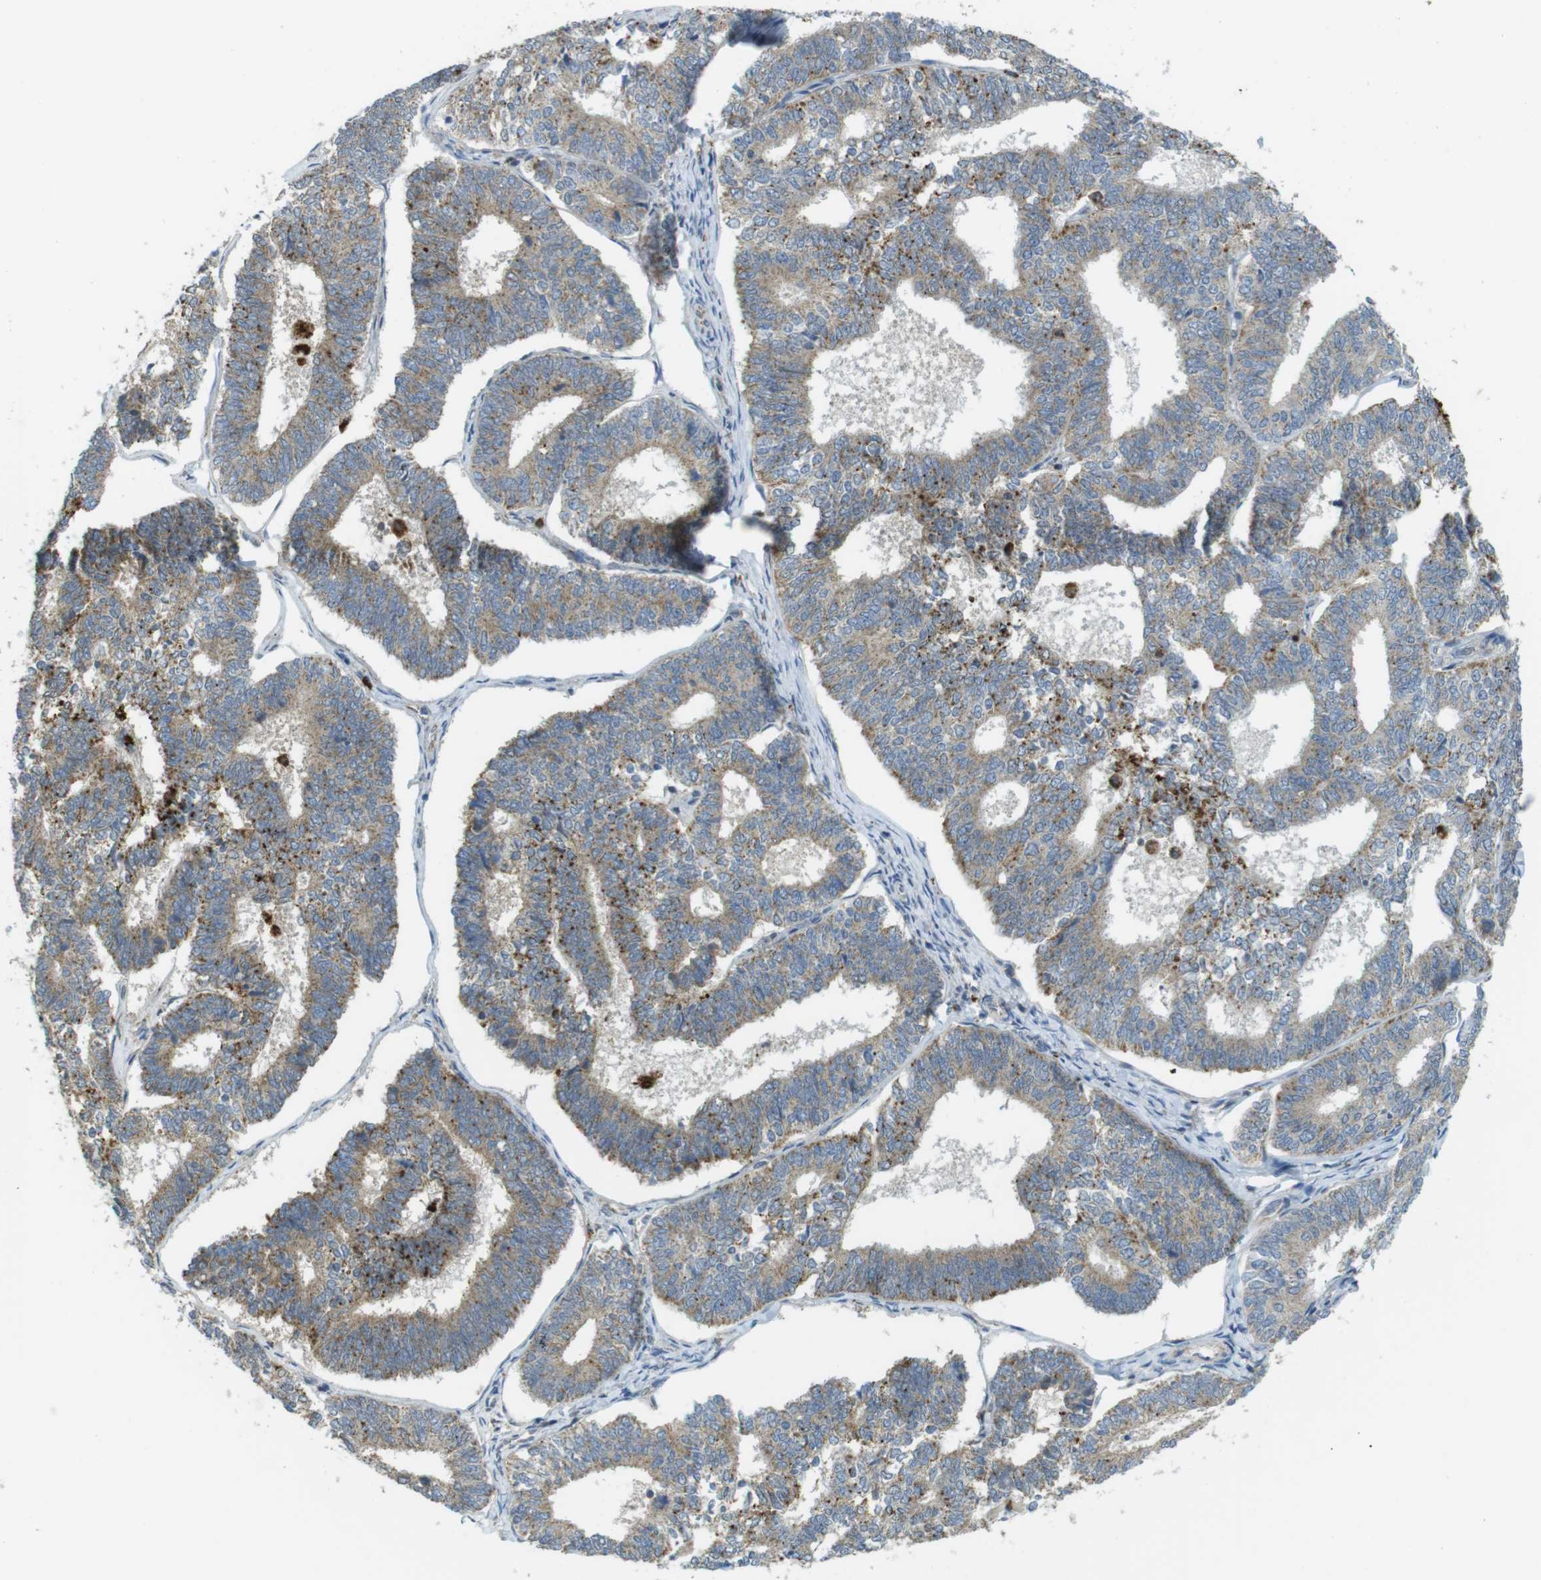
{"staining": {"intensity": "moderate", "quantity": ">75%", "location": "cytoplasmic/membranous"}, "tissue": "endometrial cancer", "cell_type": "Tumor cells", "image_type": "cancer", "snomed": [{"axis": "morphology", "description": "Adenocarcinoma, NOS"}, {"axis": "topography", "description": "Endometrium"}], "caption": "Endometrial adenocarcinoma tissue exhibits moderate cytoplasmic/membranous positivity in approximately >75% of tumor cells, visualized by immunohistochemistry.", "gene": "BRI3BP", "patient": {"sex": "female", "age": 70}}